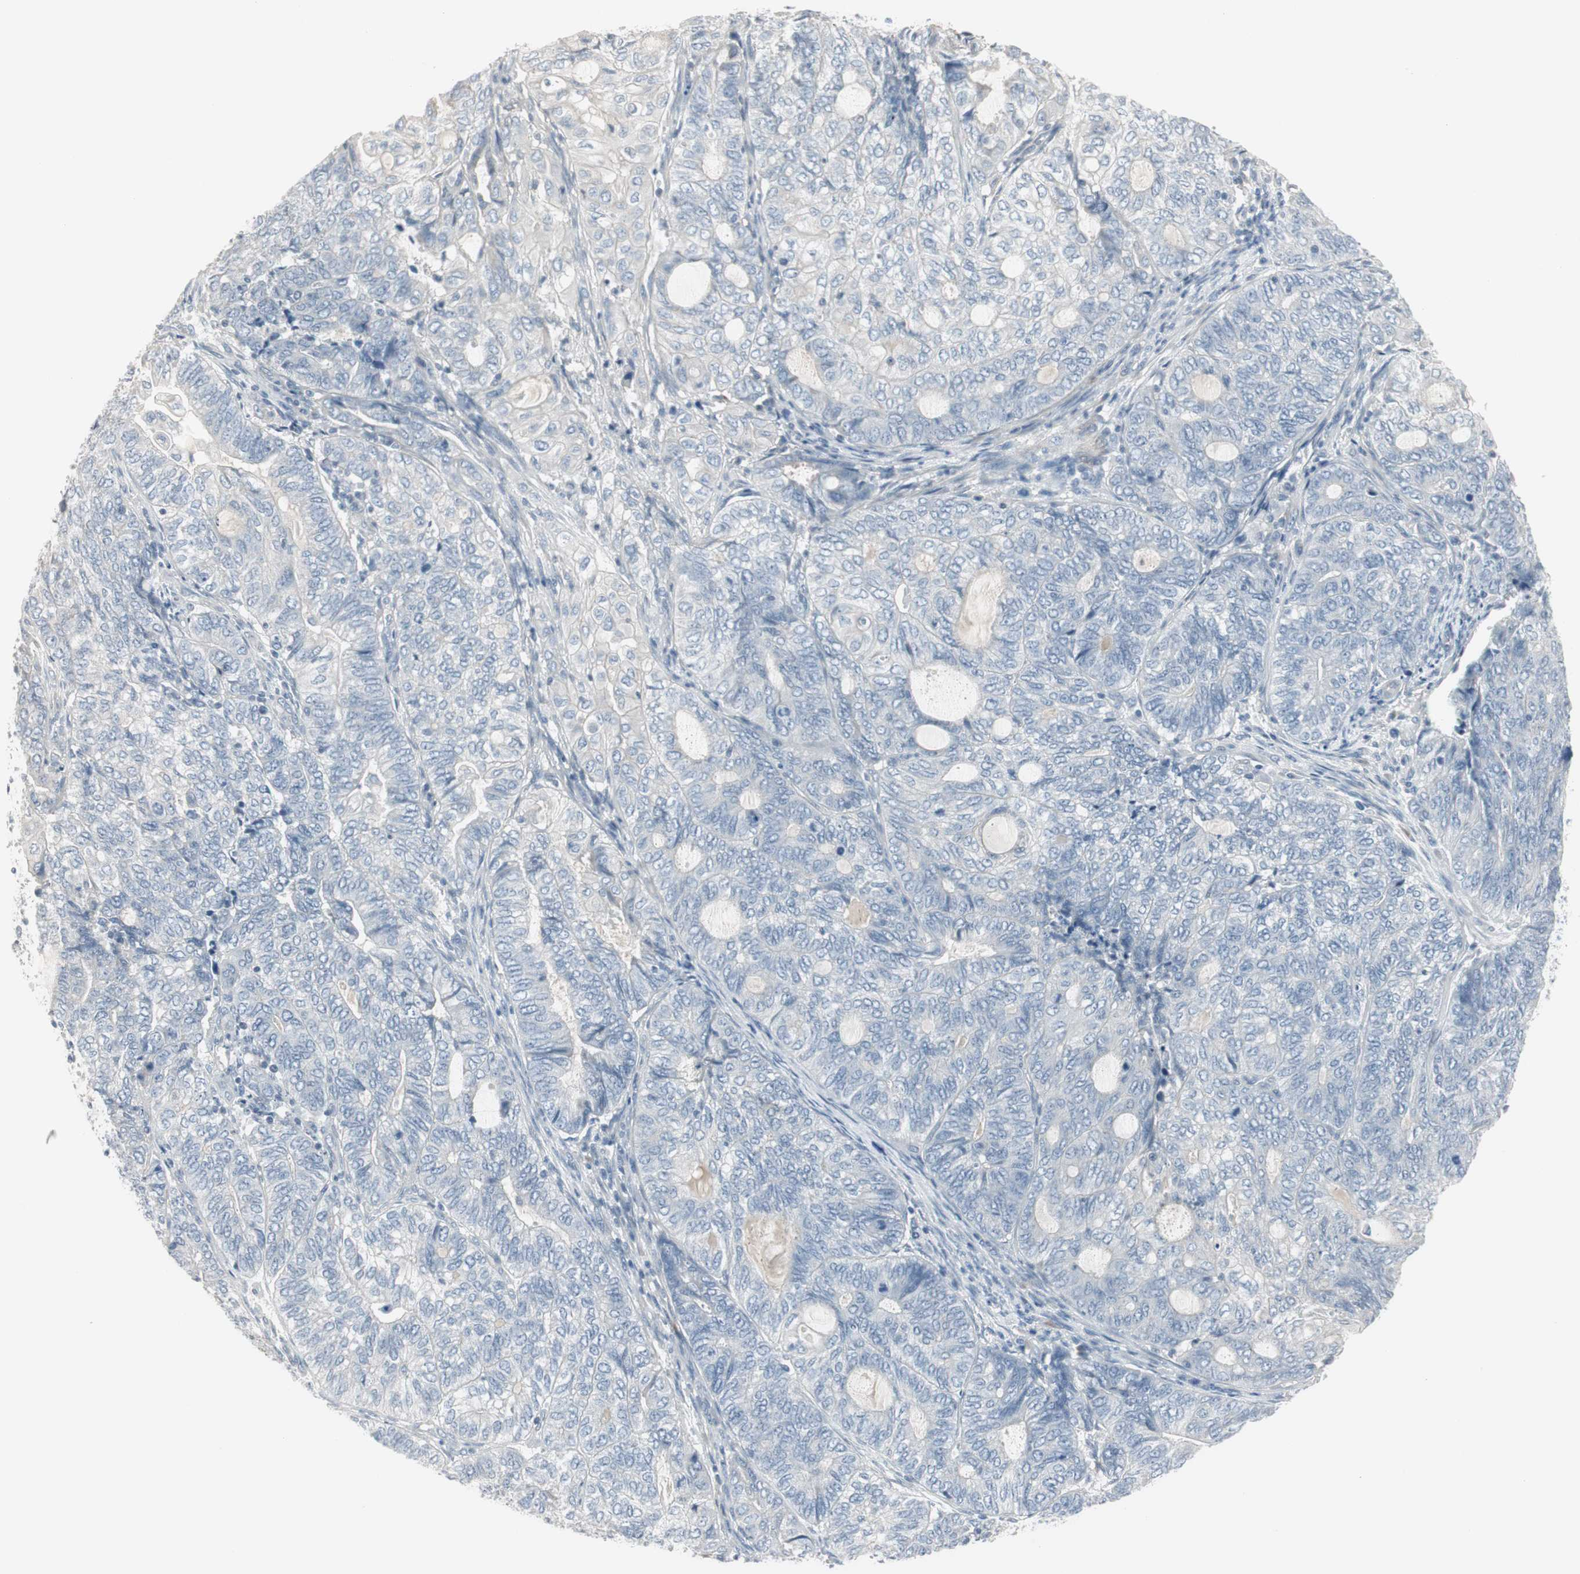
{"staining": {"intensity": "negative", "quantity": "none", "location": "none"}, "tissue": "endometrial cancer", "cell_type": "Tumor cells", "image_type": "cancer", "snomed": [{"axis": "morphology", "description": "Adenocarcinoma, NOS"}, {"axis": "topography", "description": "Uterus"}, {"axis": "topography", "description": "Endometrium"}], "caption": "This image is of endometrial cancer (adenocarcinoma) stained with IHC to label a protein in brown with the nuclei are counter-stained blue. There is no staining in tumor cells.", "gene": "DMPK", "patient": {"sex": "female", "age": 70}}